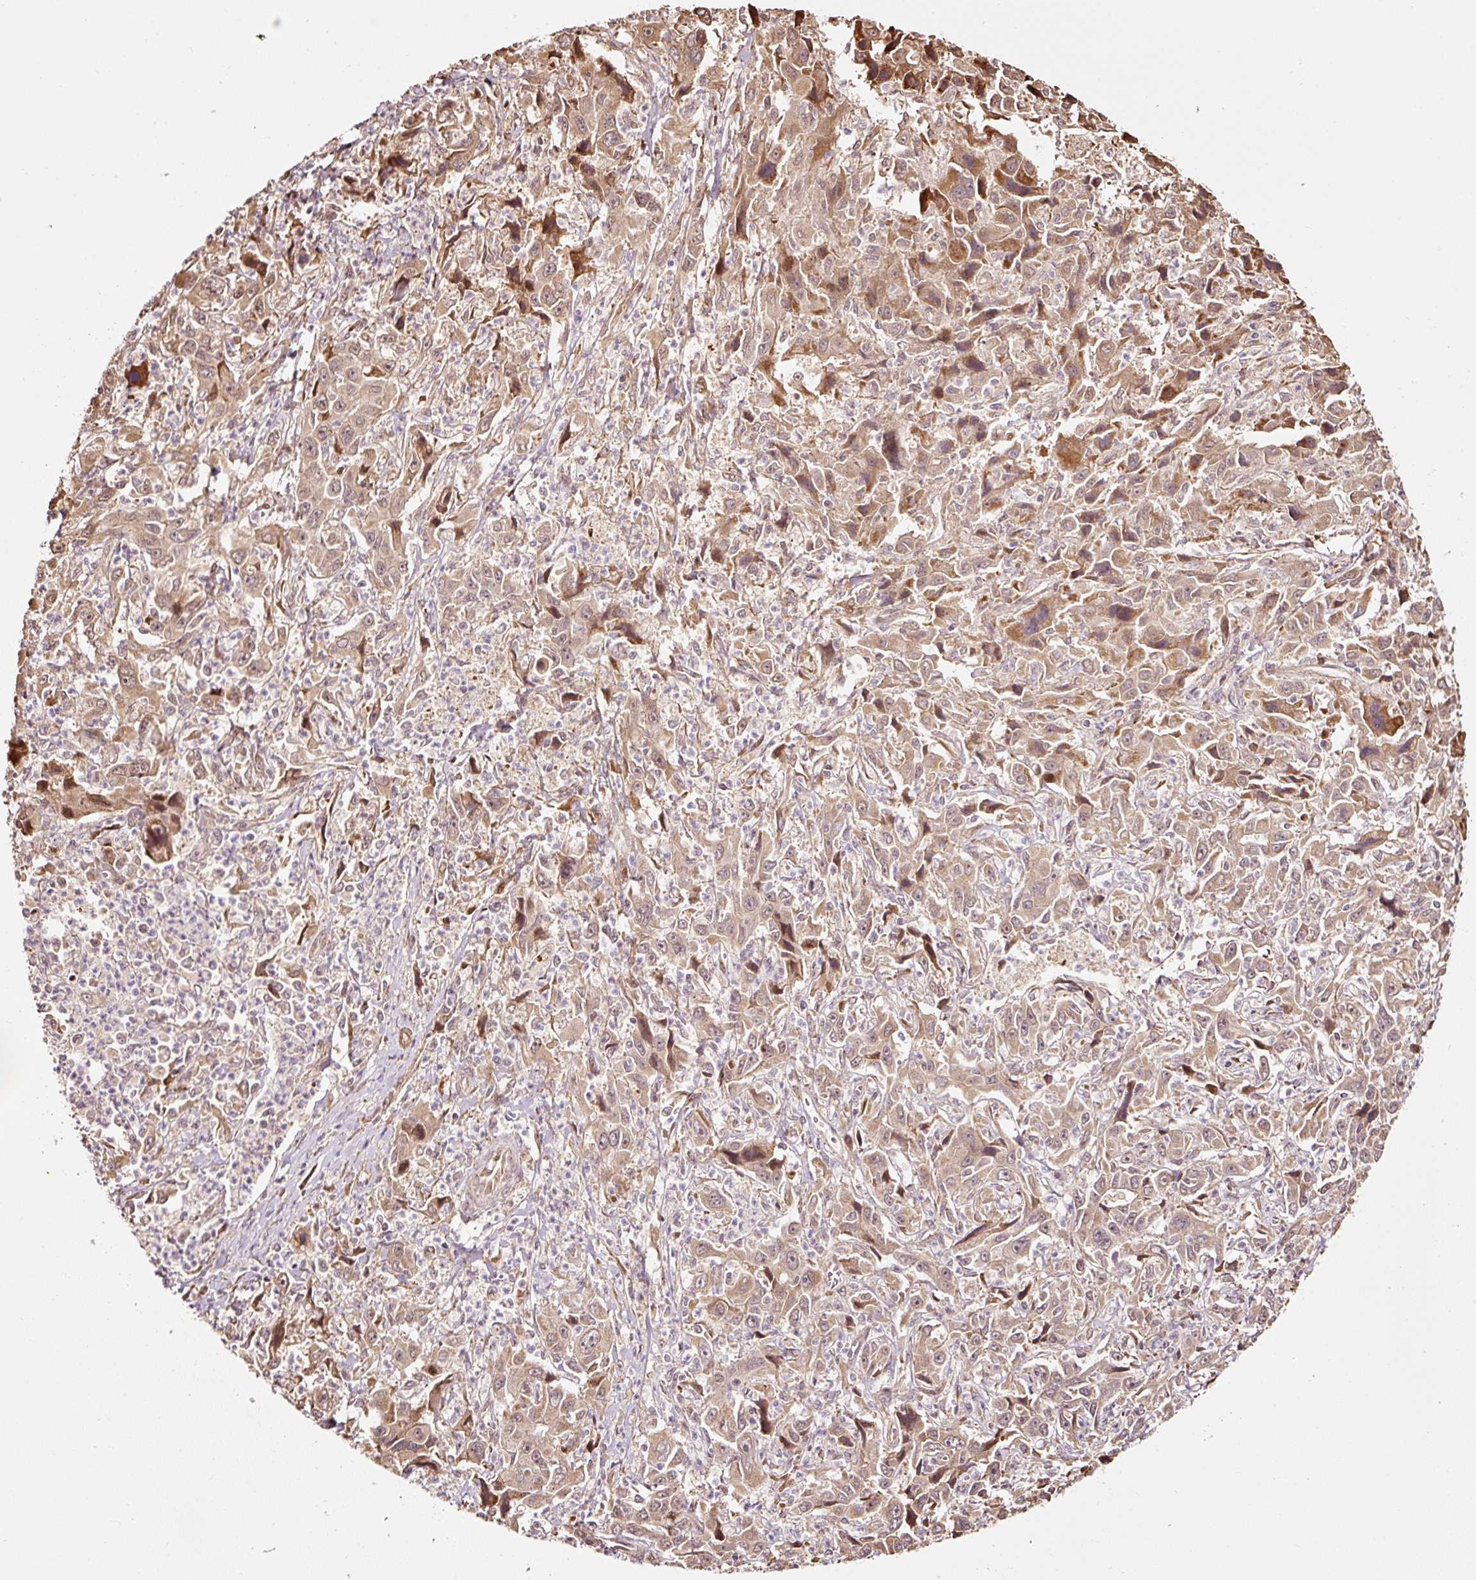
{"staining": {"intensity": "moderate", "quantity": ">75%", "location": "cytoplasmic/membranous,nuclear"}, "tissue": "liver cancer", "cell_type": "Tumor cells", "image_type": "cancer", "snomed": [{"axis": "morphology", "description": "Carcinoma, Hepatocellular, NOS"}, {"axis": "topography", "description": "Liver"}], "caption": "Liver cancer was stained to show a protein in brown. There is medium levels of moderate cytoplasmic/membranous and nuclear positivity in about >75% of tumor cells. The protein of interest is shown in brown color, while the nuclei are stained blue.", "gene": "ETF1", "patient": {"sex": "male", "age": 63}}